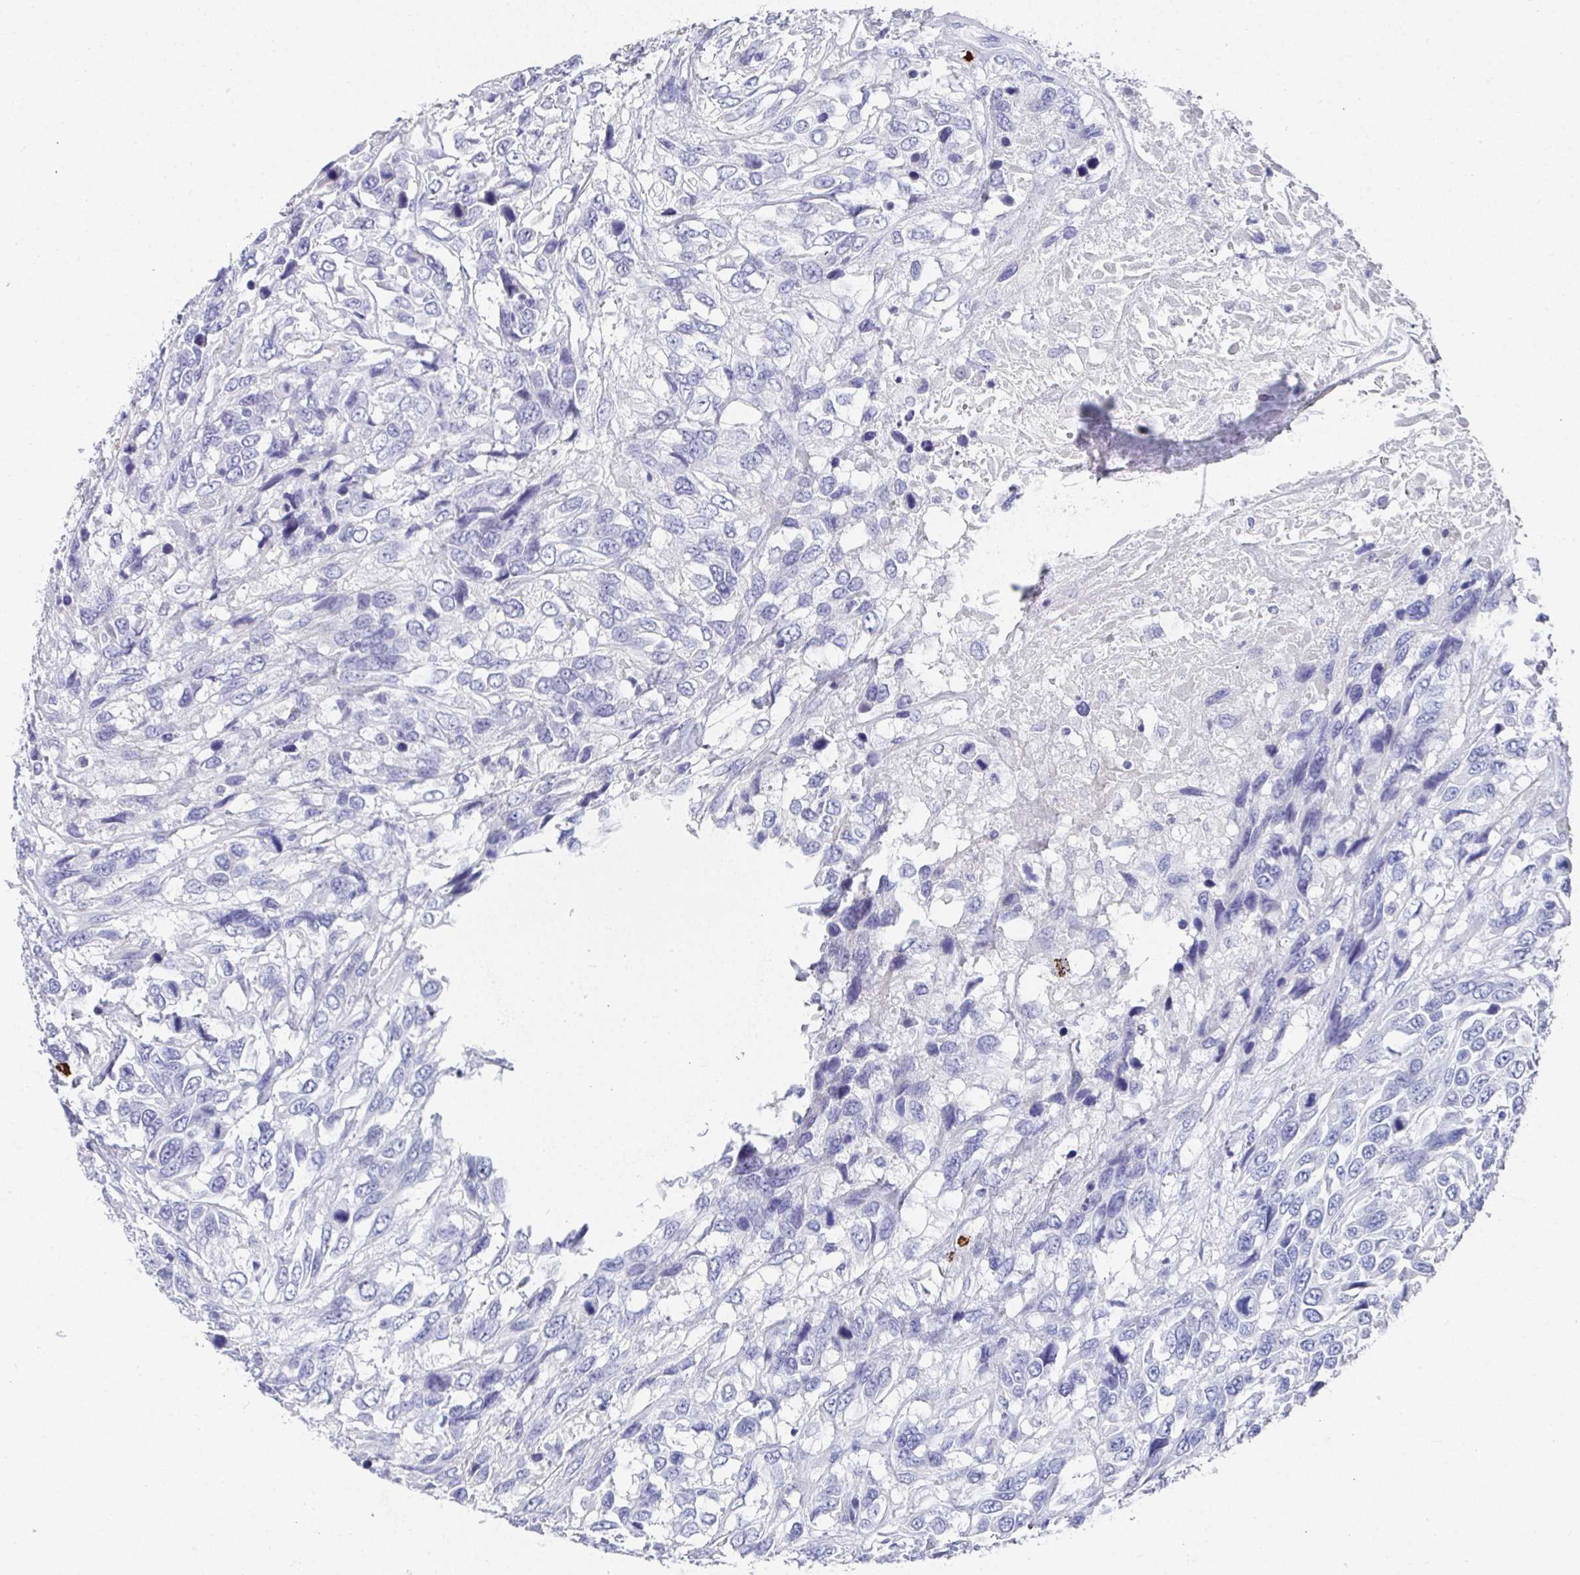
{"staining": {"intensity": "negative", "quantity": "none", "location": "none"}, "tissue": "urothelial cancer", "cell_type": "Tumor cells", "image_type": "cancer", "snomed": [{"axis": "morphology", "description": "Urothelial carcinoma, High grade"}, {"axis": "topography", "description": "Urinary bladder"}], "caption": "Immunohistochemical staining of human urothelial cancer demonstrates no significant expression in tumor cells.", "gene": "GRIA1", "patient": {"sex": "female", "age": 70}}